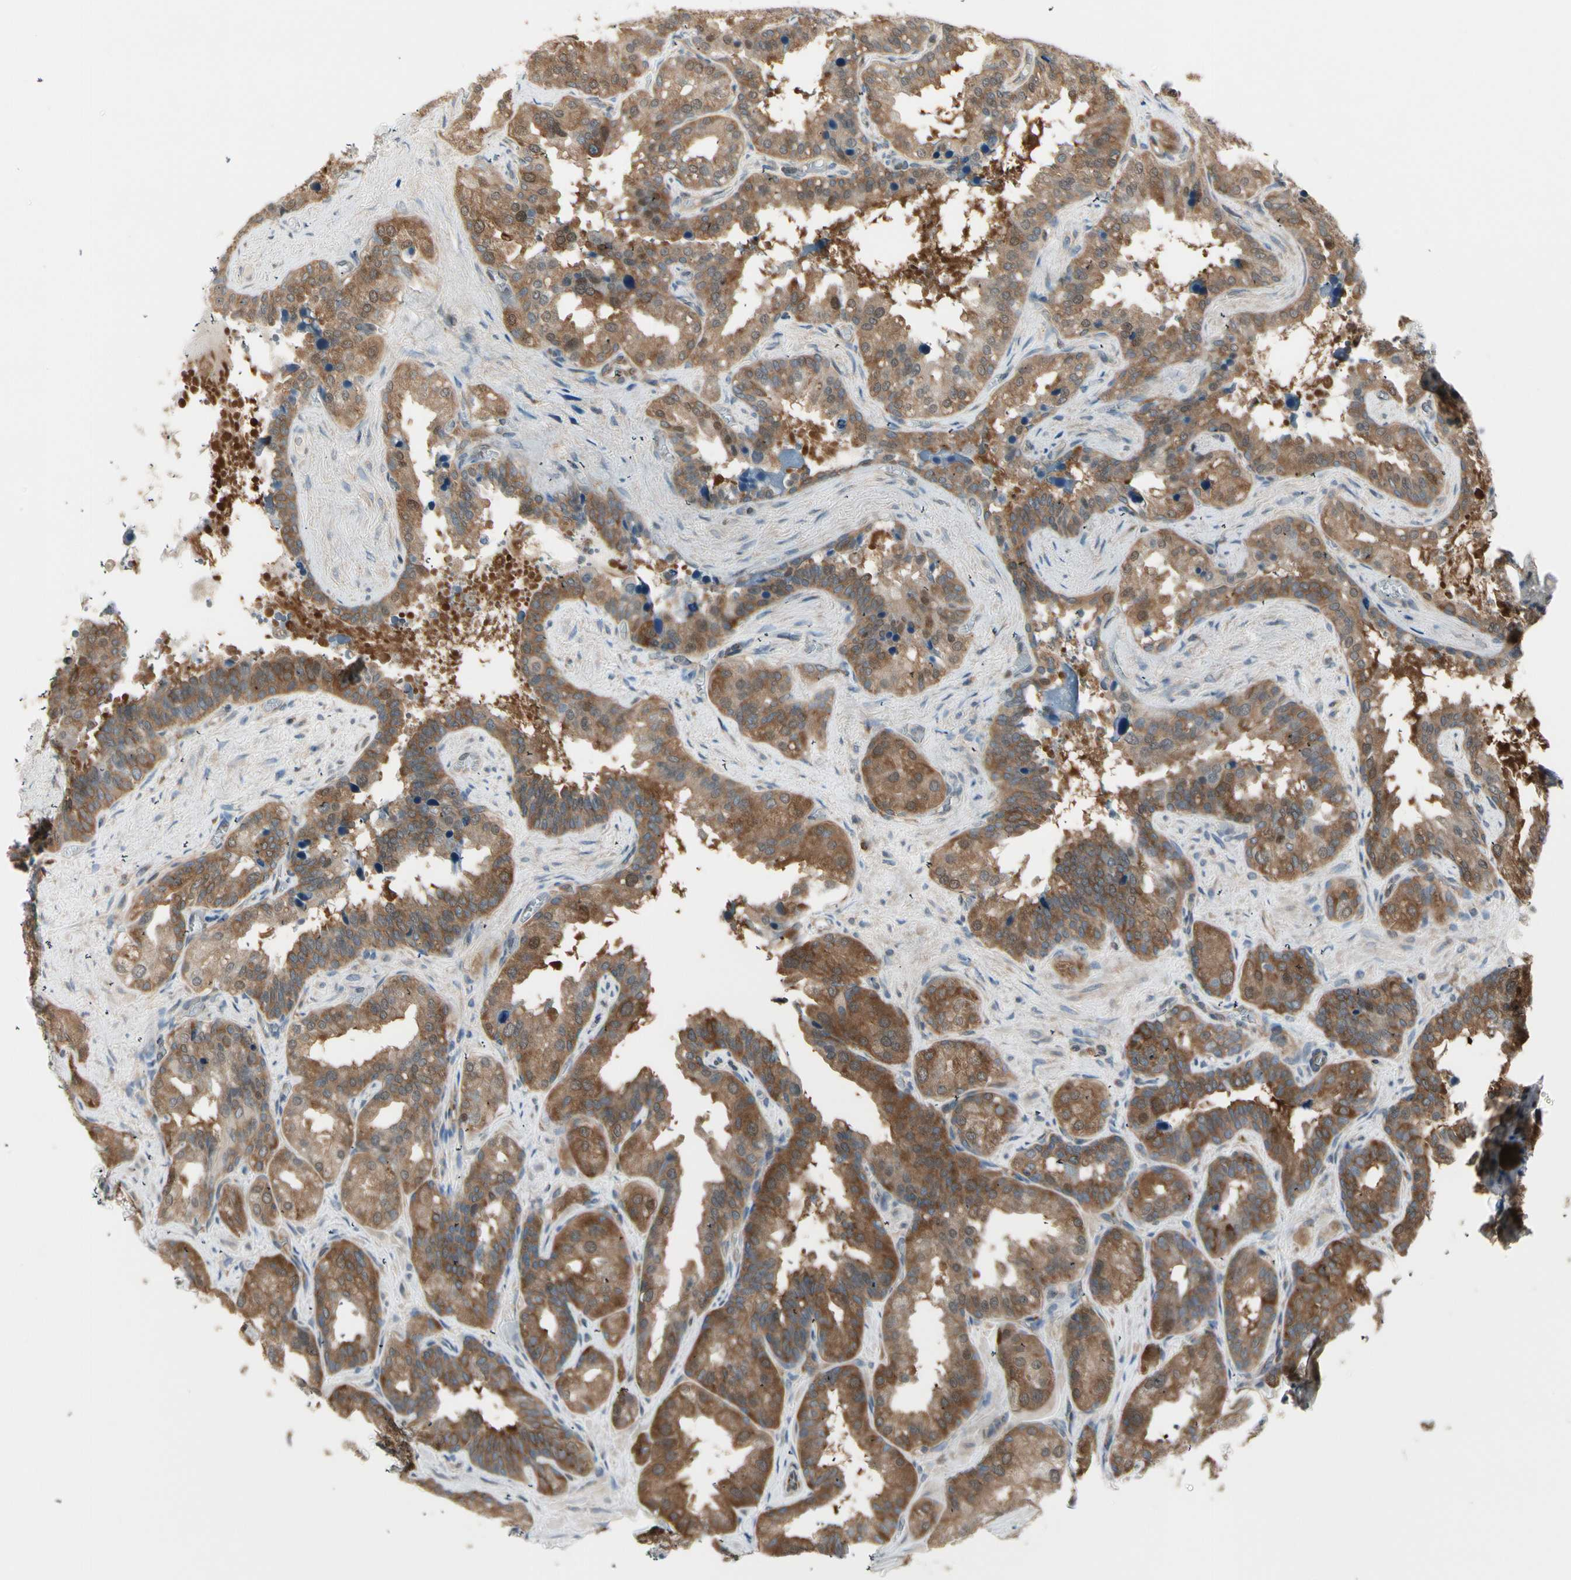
{"staining": {"intensity": "moderate", "quantity": ">75%", "location": "cytoplasmic/membranous"}, "tissue": "seminal vesicle", "cell_type": "Glandular cells", "image_type": "normal", "snomed": [{"axis": "morphology", "description": "Normal tissue, NOS"}, {"axis": "topography", "description": "Prostate"}, {"axis": "topography", "description": "Seminal veicle"}], "caption": "A photomicrograph of seminal vesicle stained for a protein exhibits moderate cytoplasmic/membranous brown staining in glandular cells.", "gene": "OXSR1", "patient": {"sex": "male", "age": 51}}